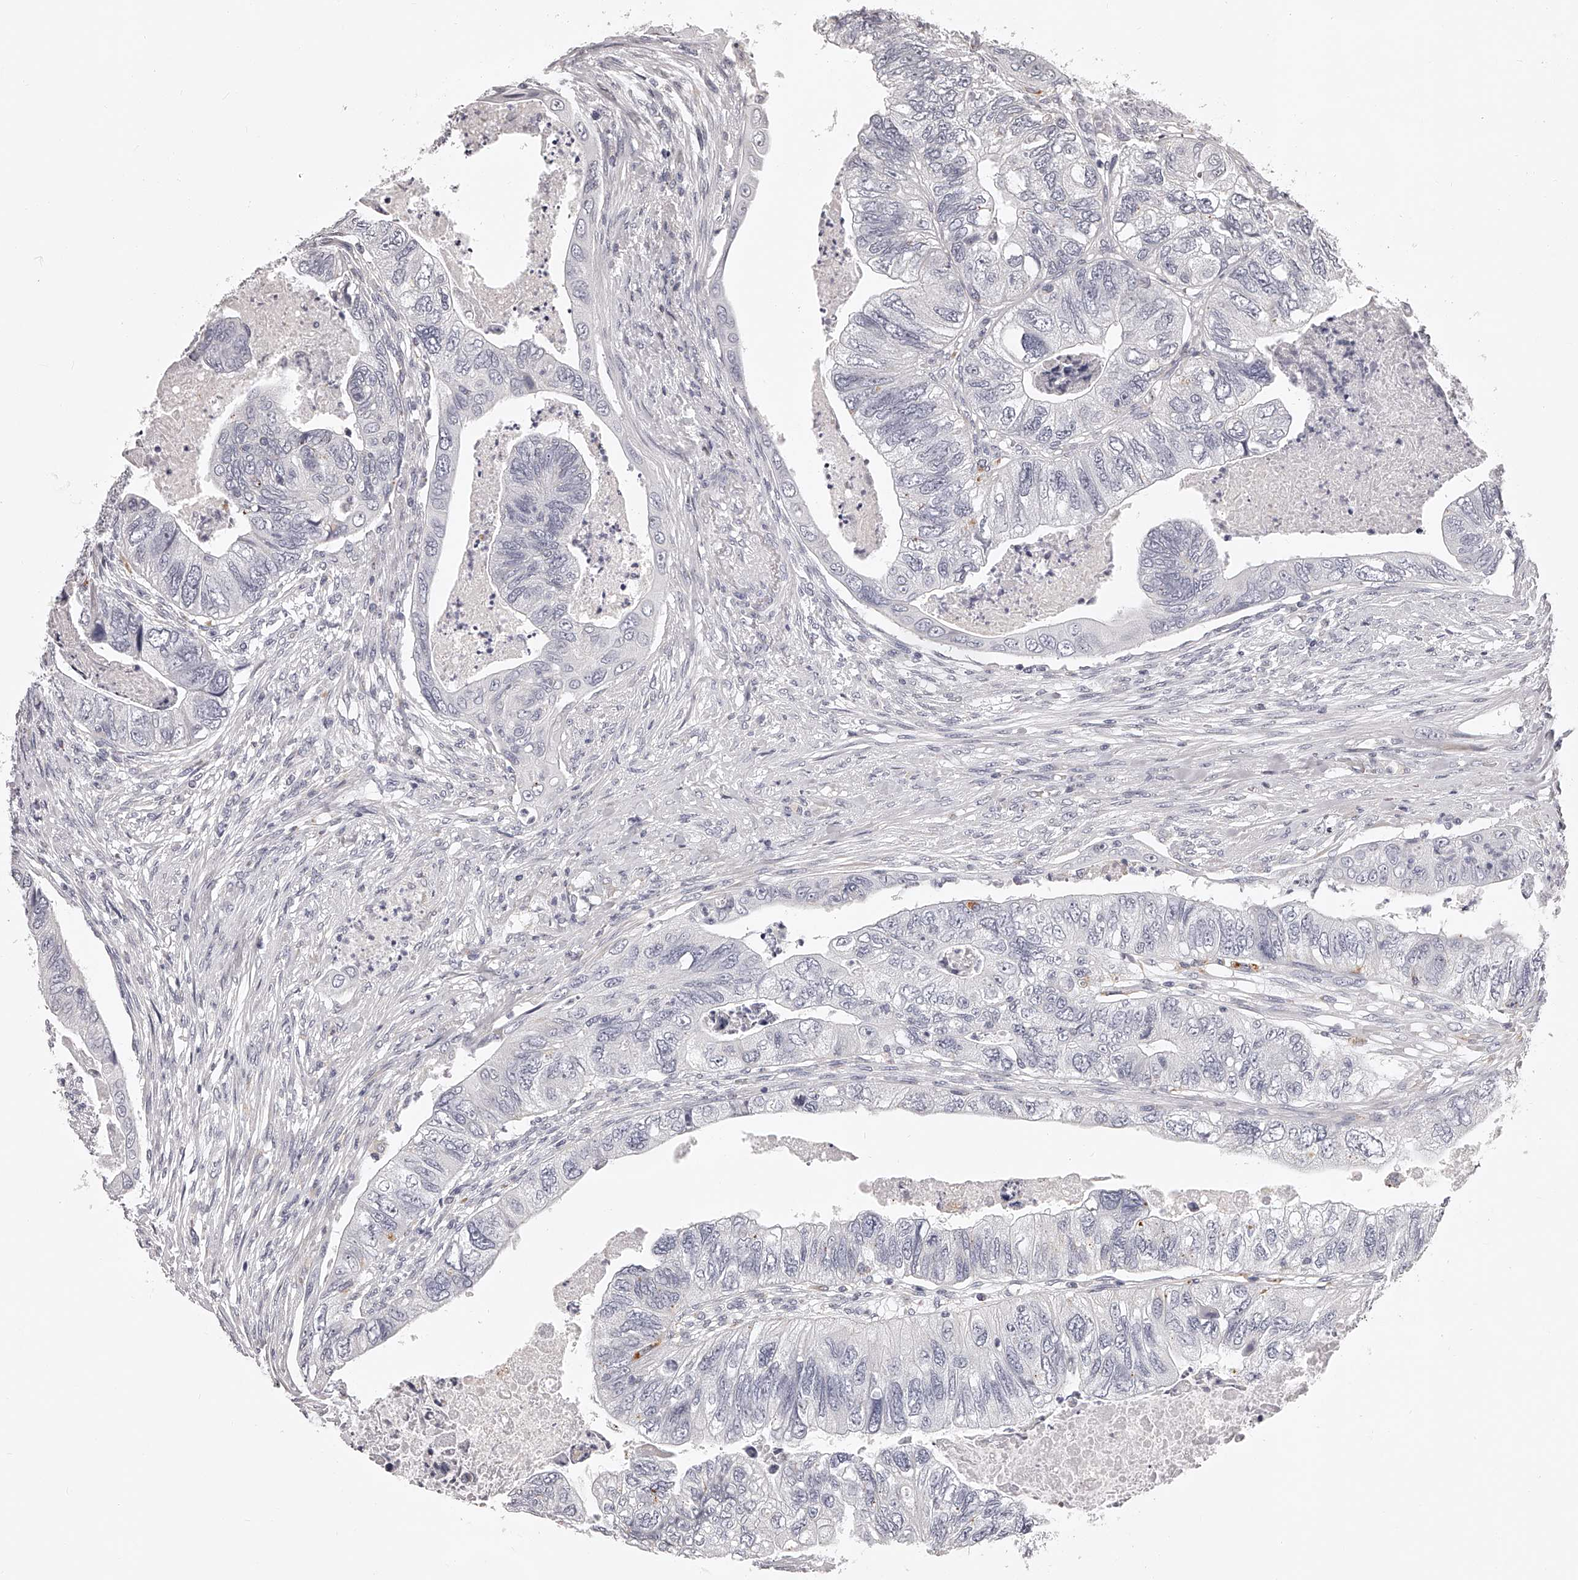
{"staining": {"intensity": "negative", "quantity": "none", "location": "none"}, "tissue": "colorectal cancer", "cell_type": "Tumor cells", "image_type": "cancer", "snomed": [{"axis": "morphology", "description": "Adenocarcinoma, NOS"}, {"axis": "topography", "description": "Rectum"}], "caption": "Immunohistochemistry (IHC) image of neoplastic tissue: adenocarcinoma (colorectal) stained with DAB displays no significant protein expression in tumor cells.", "gene": "DMRT1", "patient": {"sex": "male", "age": 63}}